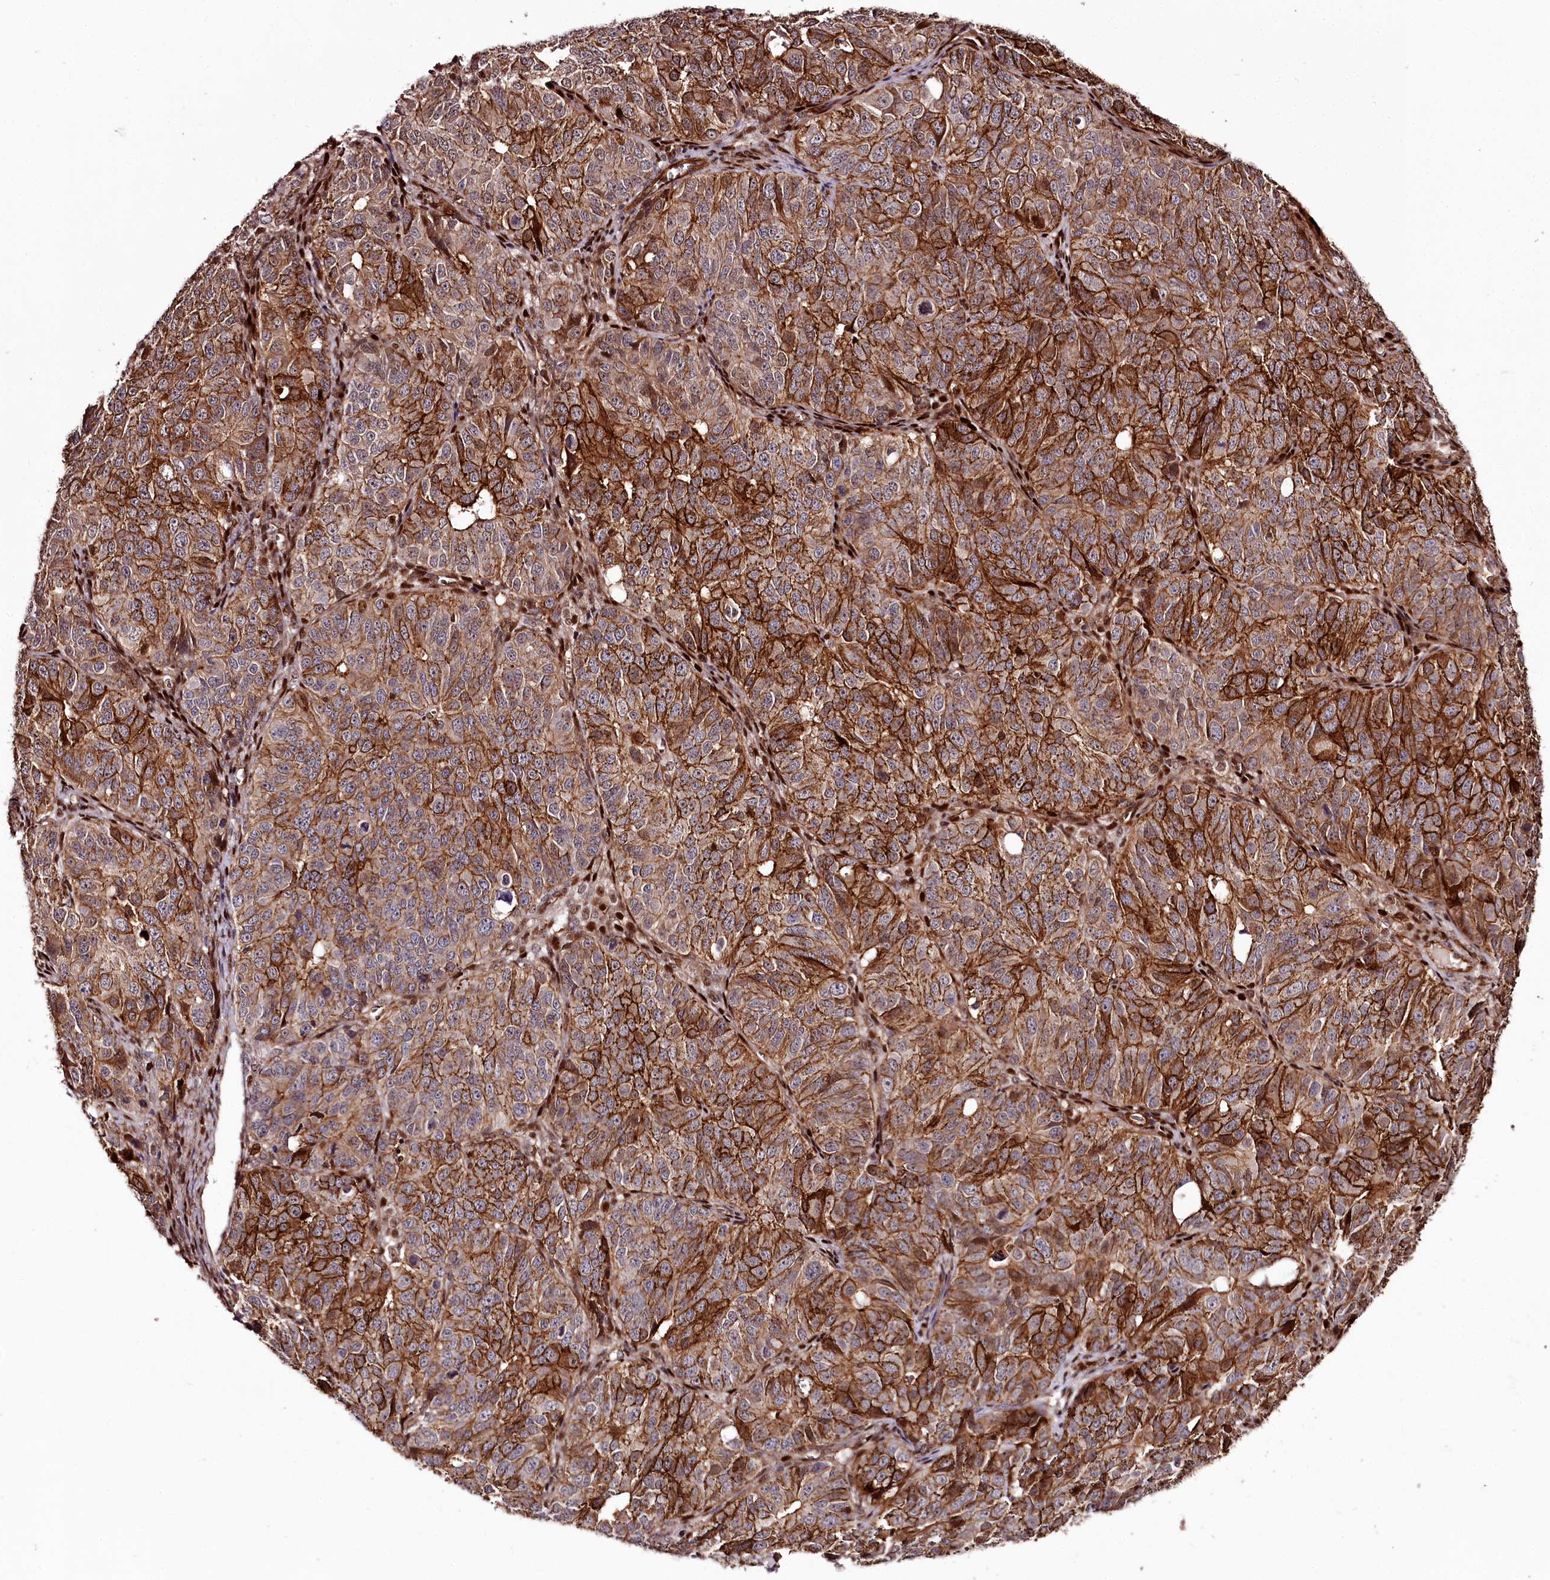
{"staining": {"intensity": "strong", "quantity": ">75%", "location": "cytoplasmic/membranous"}, "tissue": "ovarian cancer", "cell_type": "Tumor cells", "image_type": "cancer", "snomed": [{"axis": "morphology", "description": "Carcinoma, endometroid"}, {"axis": "topography", "description": "Ovary"}], "caption": "A brown stain labels strong cytoplasmic/membranous staining of a protein in human ovarian endometroid carcinoma tumor cells.", "gene": "KIF14", "patient": {"sex": "female", "age": 51}}